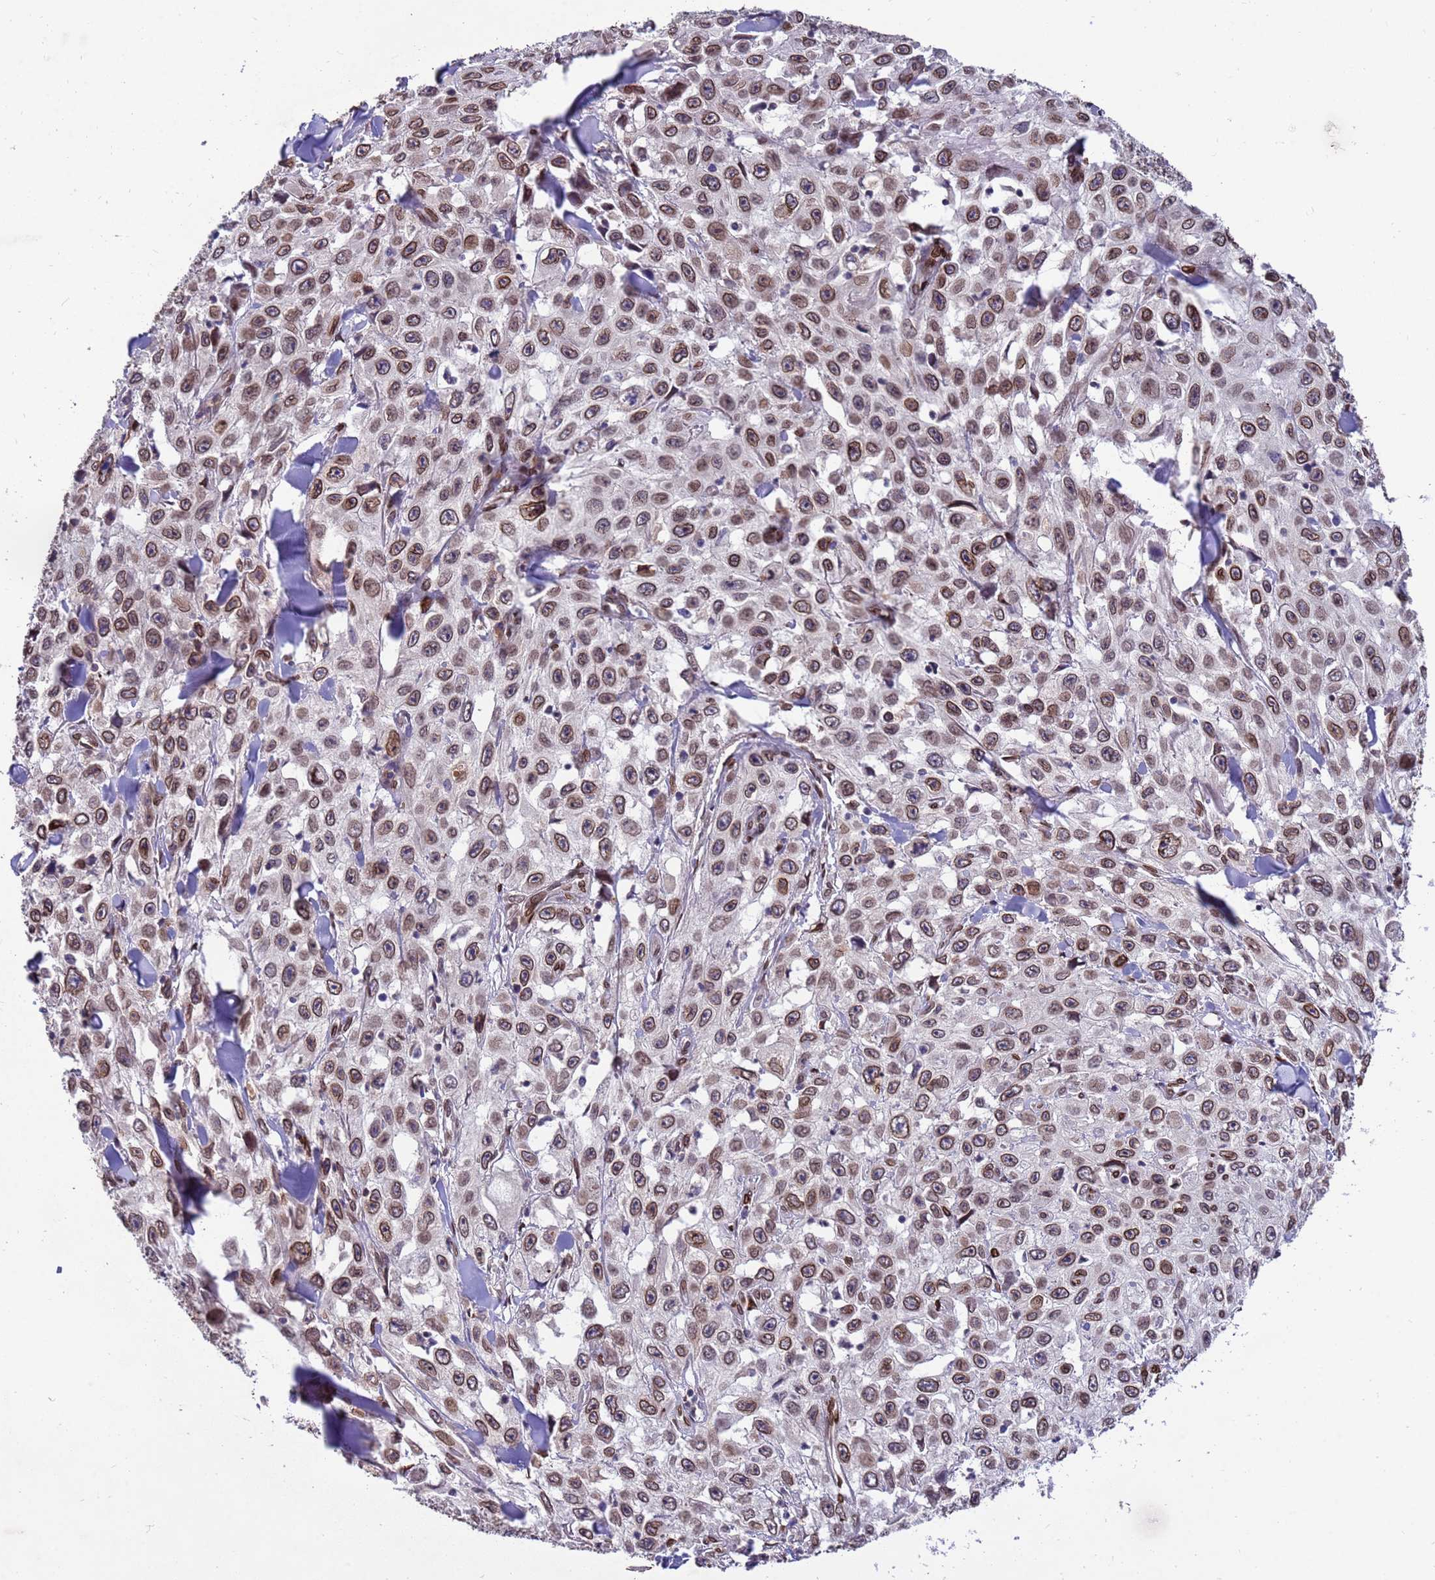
{"staining": {"intensity": "moderate", "quantity": ">75%", "location": "cytoplasmic/membranous,nuclear"}, "tissue": "skin cancer", "cell_type": "Tumor cells", "image_type": "cancer", "snomed": [{"axis": "morphology", "description": "Squamous cell carcinoma, NOS"}, {"axis": "topography", "description": "Skin"}], "caption": "Brown immunohistochemical staining in skin cancer exhibits moderate cytoplasmic/membranous and nuclear positivity in approximately >75% of tumor cells. (Stains: DAB in brown, nuclei in blue, Microscopy: brightfield microscopy at high magnification).", "gene": "GPR135", "patient": {"sex": "male", "age": 82}}